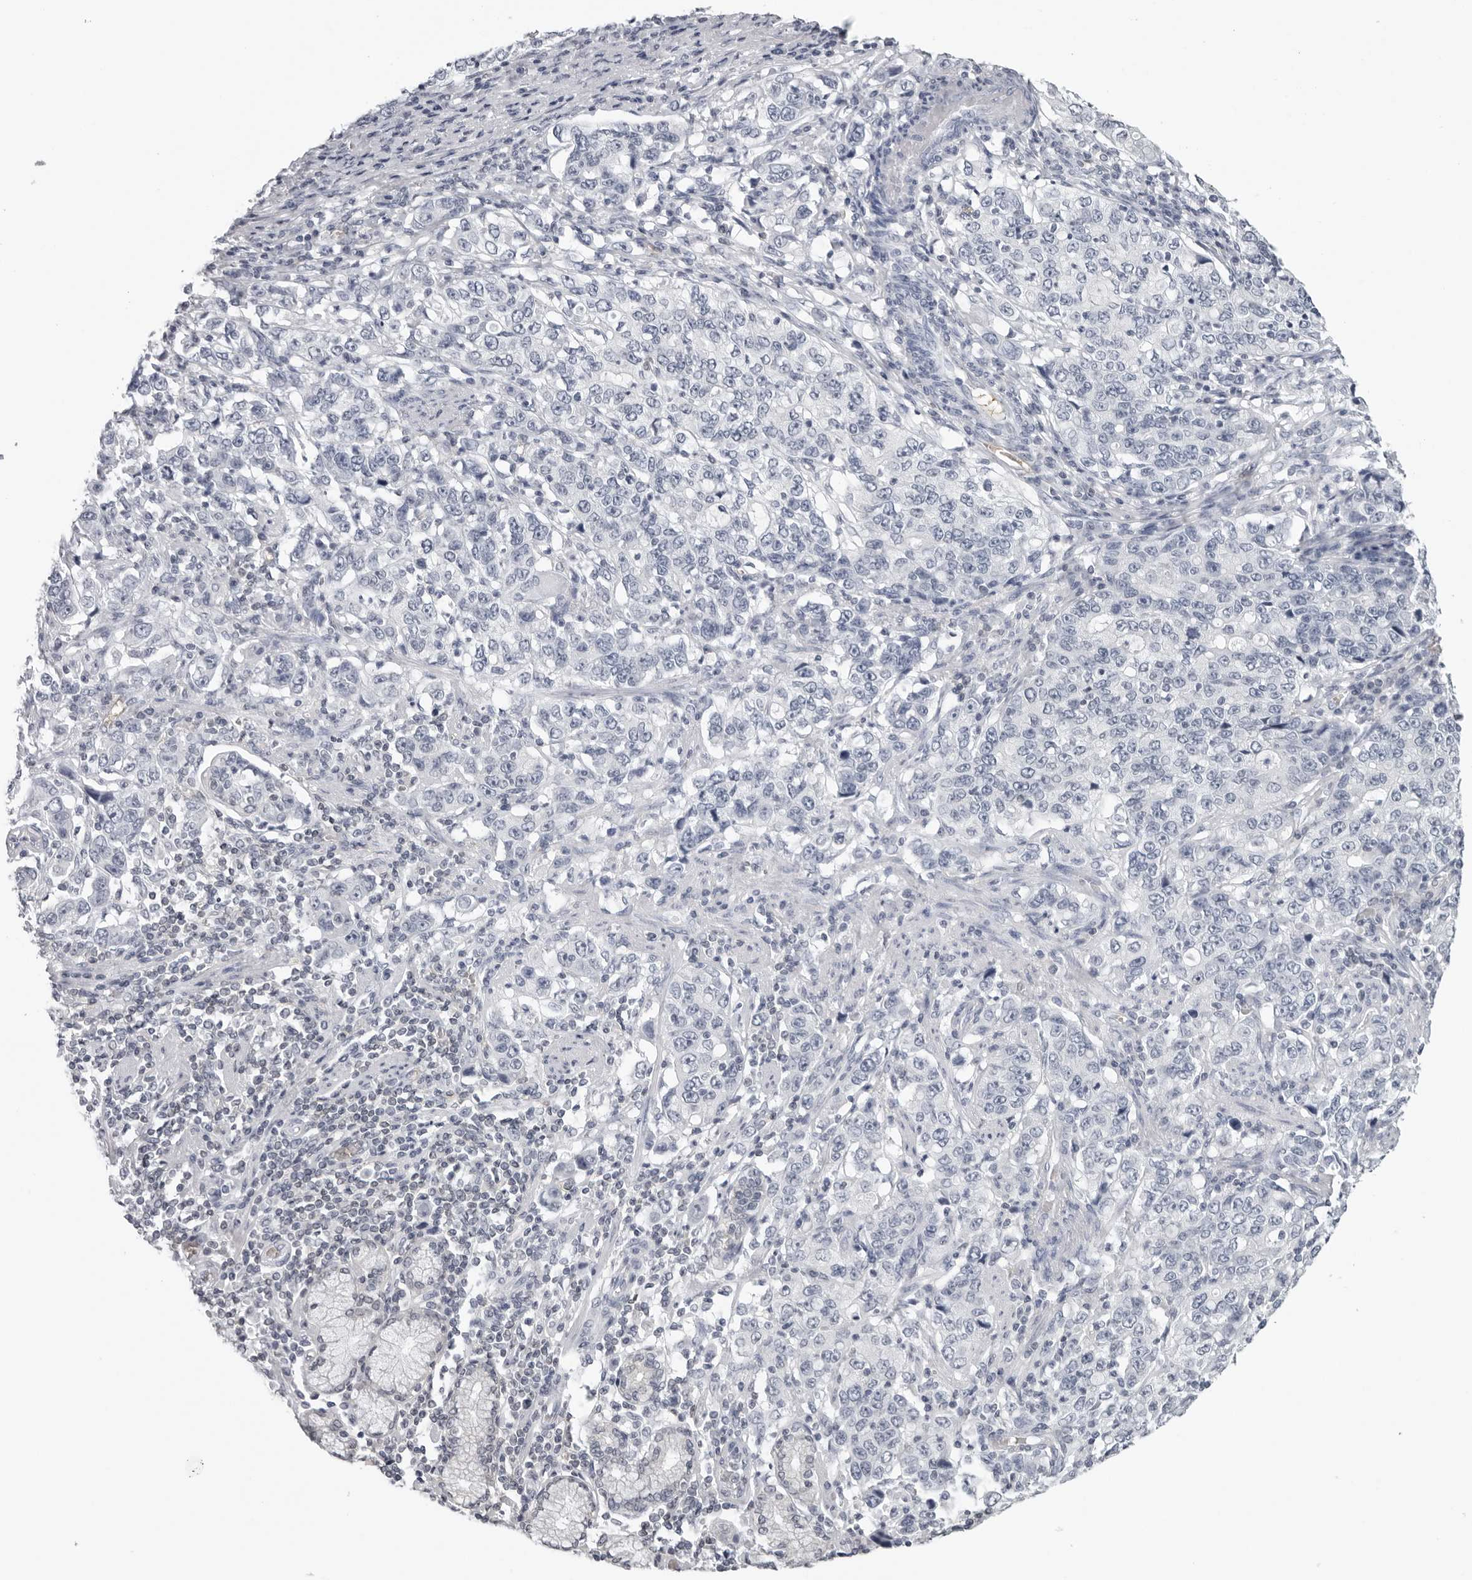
{"staining": {"intensity": "negative", "quantity": "none", "location": "none"}, "tissue": "stomach cancer", "cell_type": "Tumor cells", "image_type": "cancer", "snomed": [{"axis": "morphology", "description": "Adenocarcinoma, NOS"}, {"axis": "topography", "description": "Stomach, lower"}], "caption": "IHC micrograph of neoplastic tissue: adenocarcinoma (stomach) stained with DAB shows no significant protein positivity in tumor cells.", "gene": "EPB41", "patient": {"sex": "female", "age": 72}}